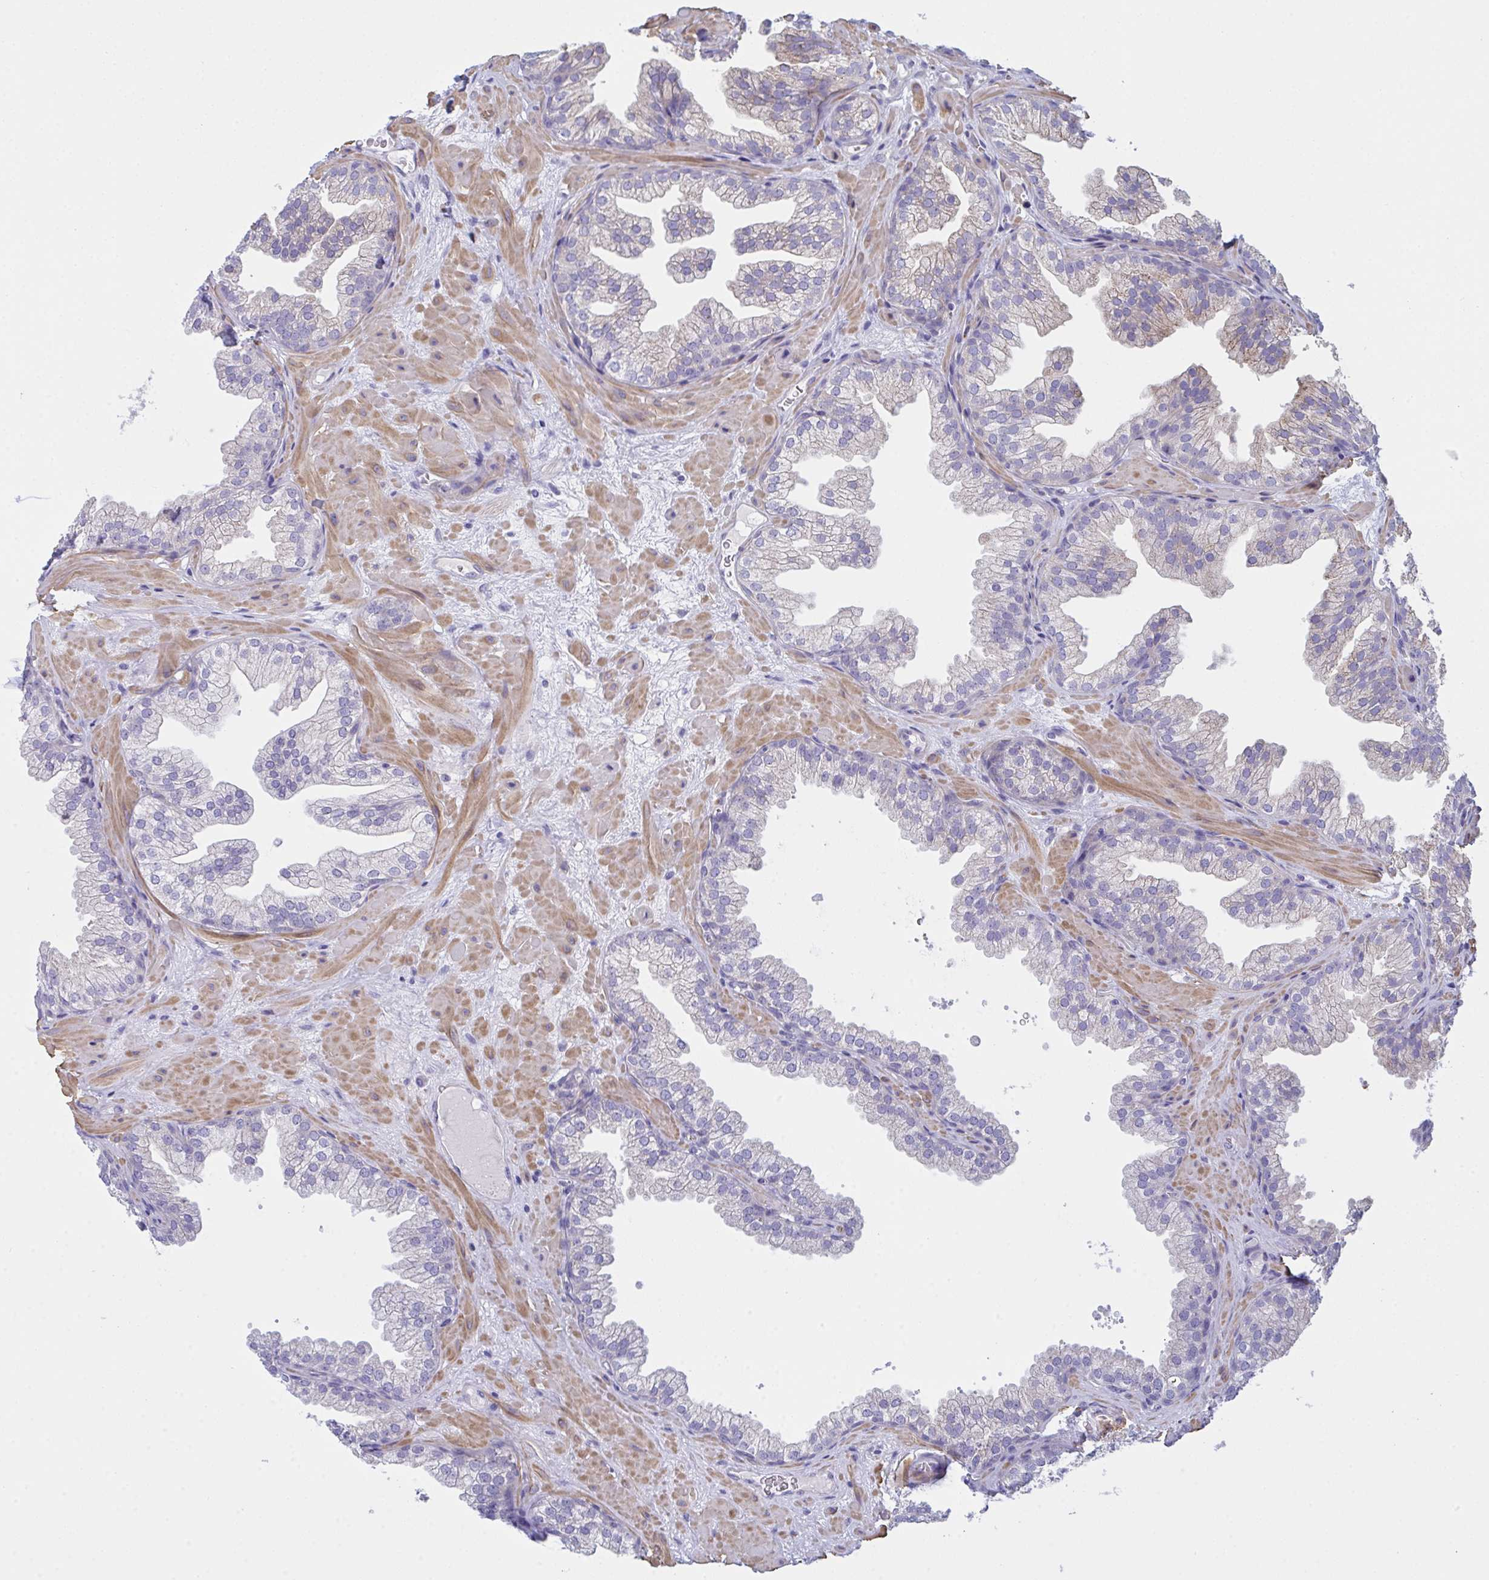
{"staining": {"intensity": "negative", "quantity": "none", "location": "none"}, "tissue": "prostate", "cell_type": "Glandular cells", "image_type": "normal", "snomed": [{"axis": "morphology", "description": "Normal tissue, NOS"}, {"axis": "topography", "description": "Prostate"}], "caption": "IHC of benign human prostate displays no expression in glandular cells.", "gene": "CEP170B", "patient": {"sex": "male", "age": 37}}